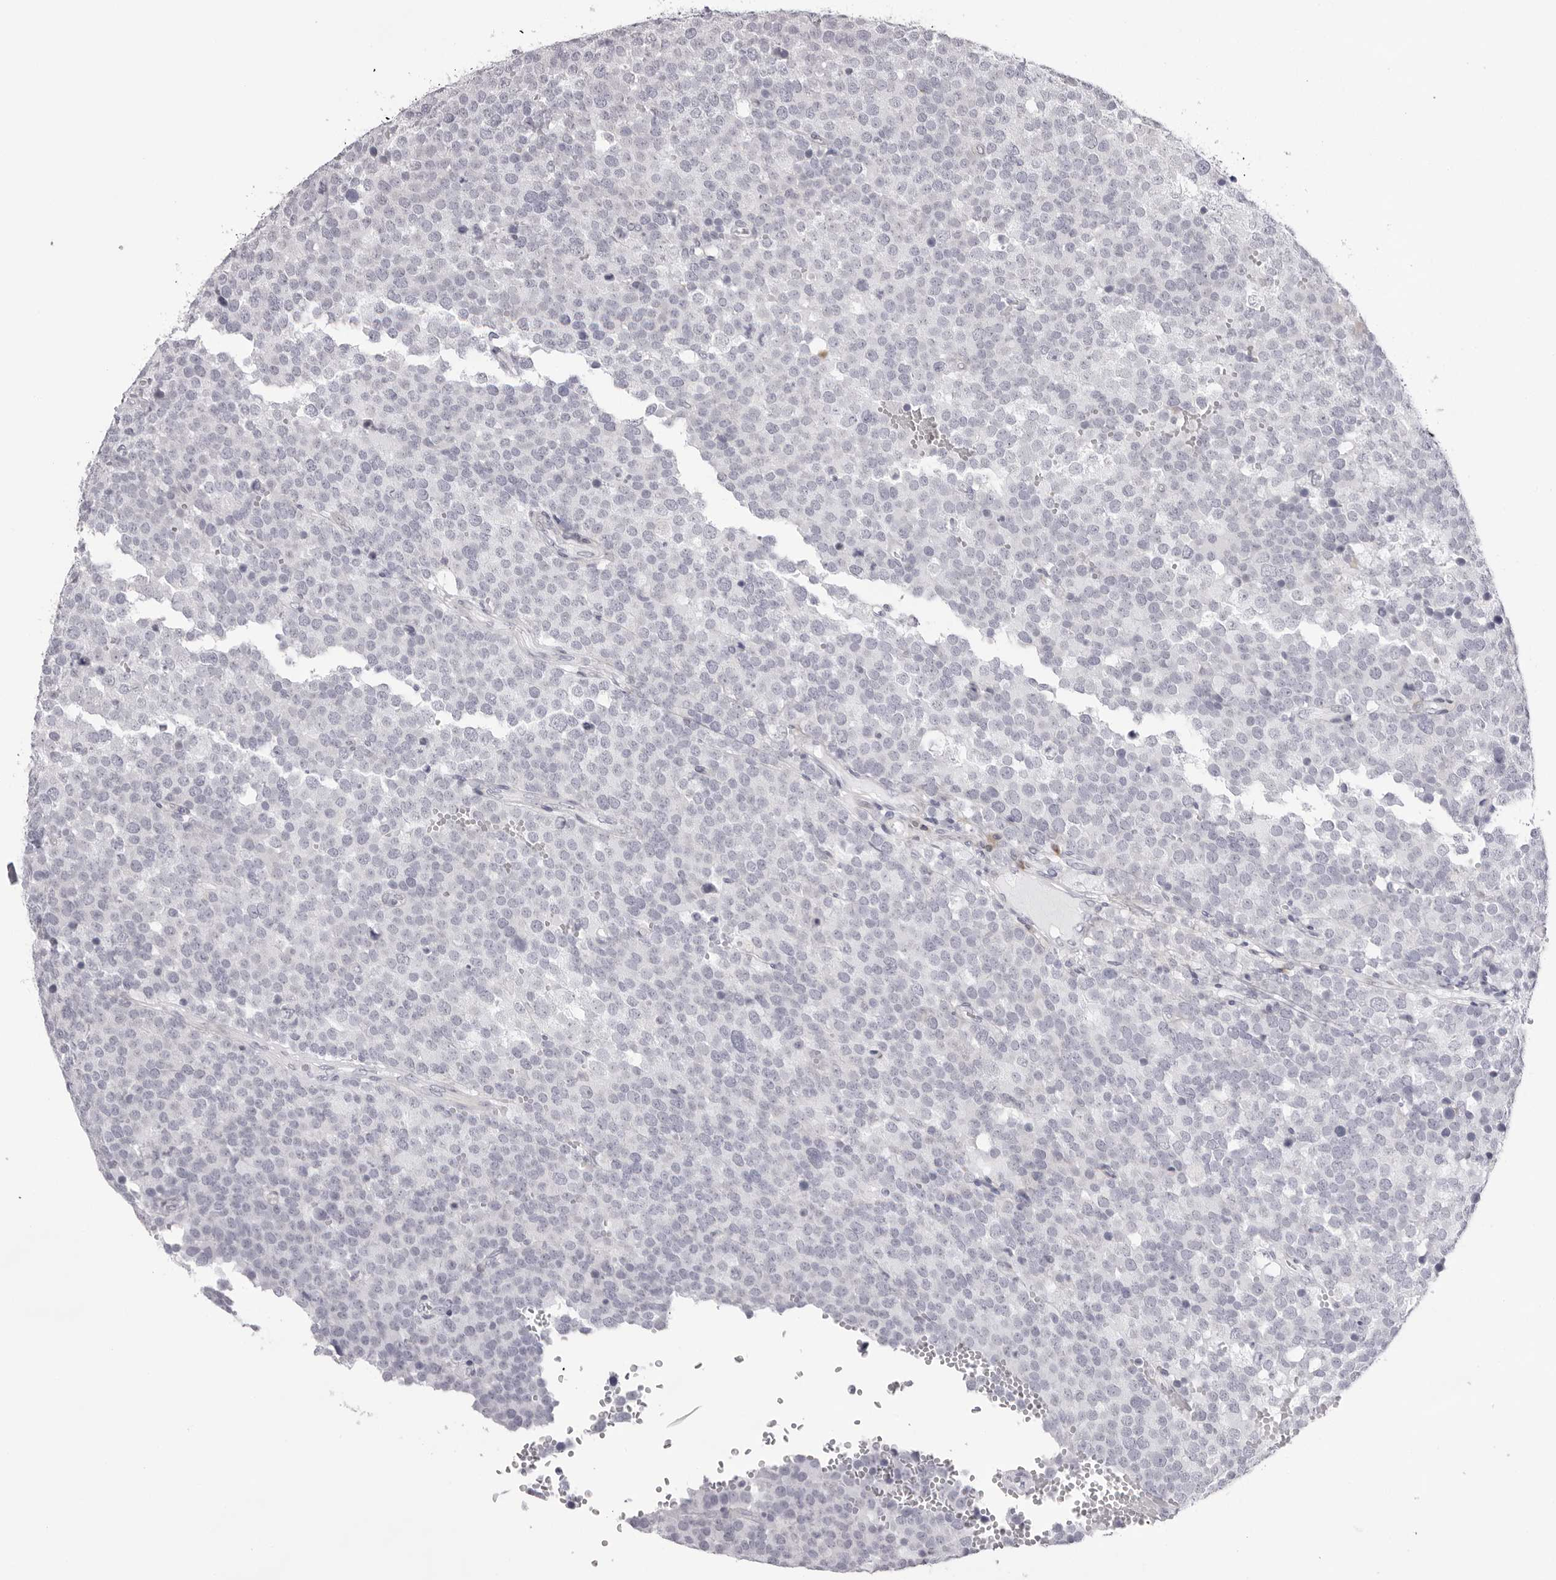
{"staining": {"intensity": "negative", "quantity": "none", "location": "none"}, "tissue": "testis cancer", "cell_type": "Tumor cells", "image_type": "cancer", "snomed": [{"axis": "morphology", "description": "Seminoma, NOS"}, {"axis": "topography", "description": "Testis"}], "caption": "Immunohistochemistry (IHC) micrograph of human testis cancer stained for a protein (brown), which shows no staining in tumor cells. (Immunohistochemistry (IHC), brightfield microscopy, high magnification).", "gene": "SMIM2", "patient": {"sex": "male", "age": 71}}